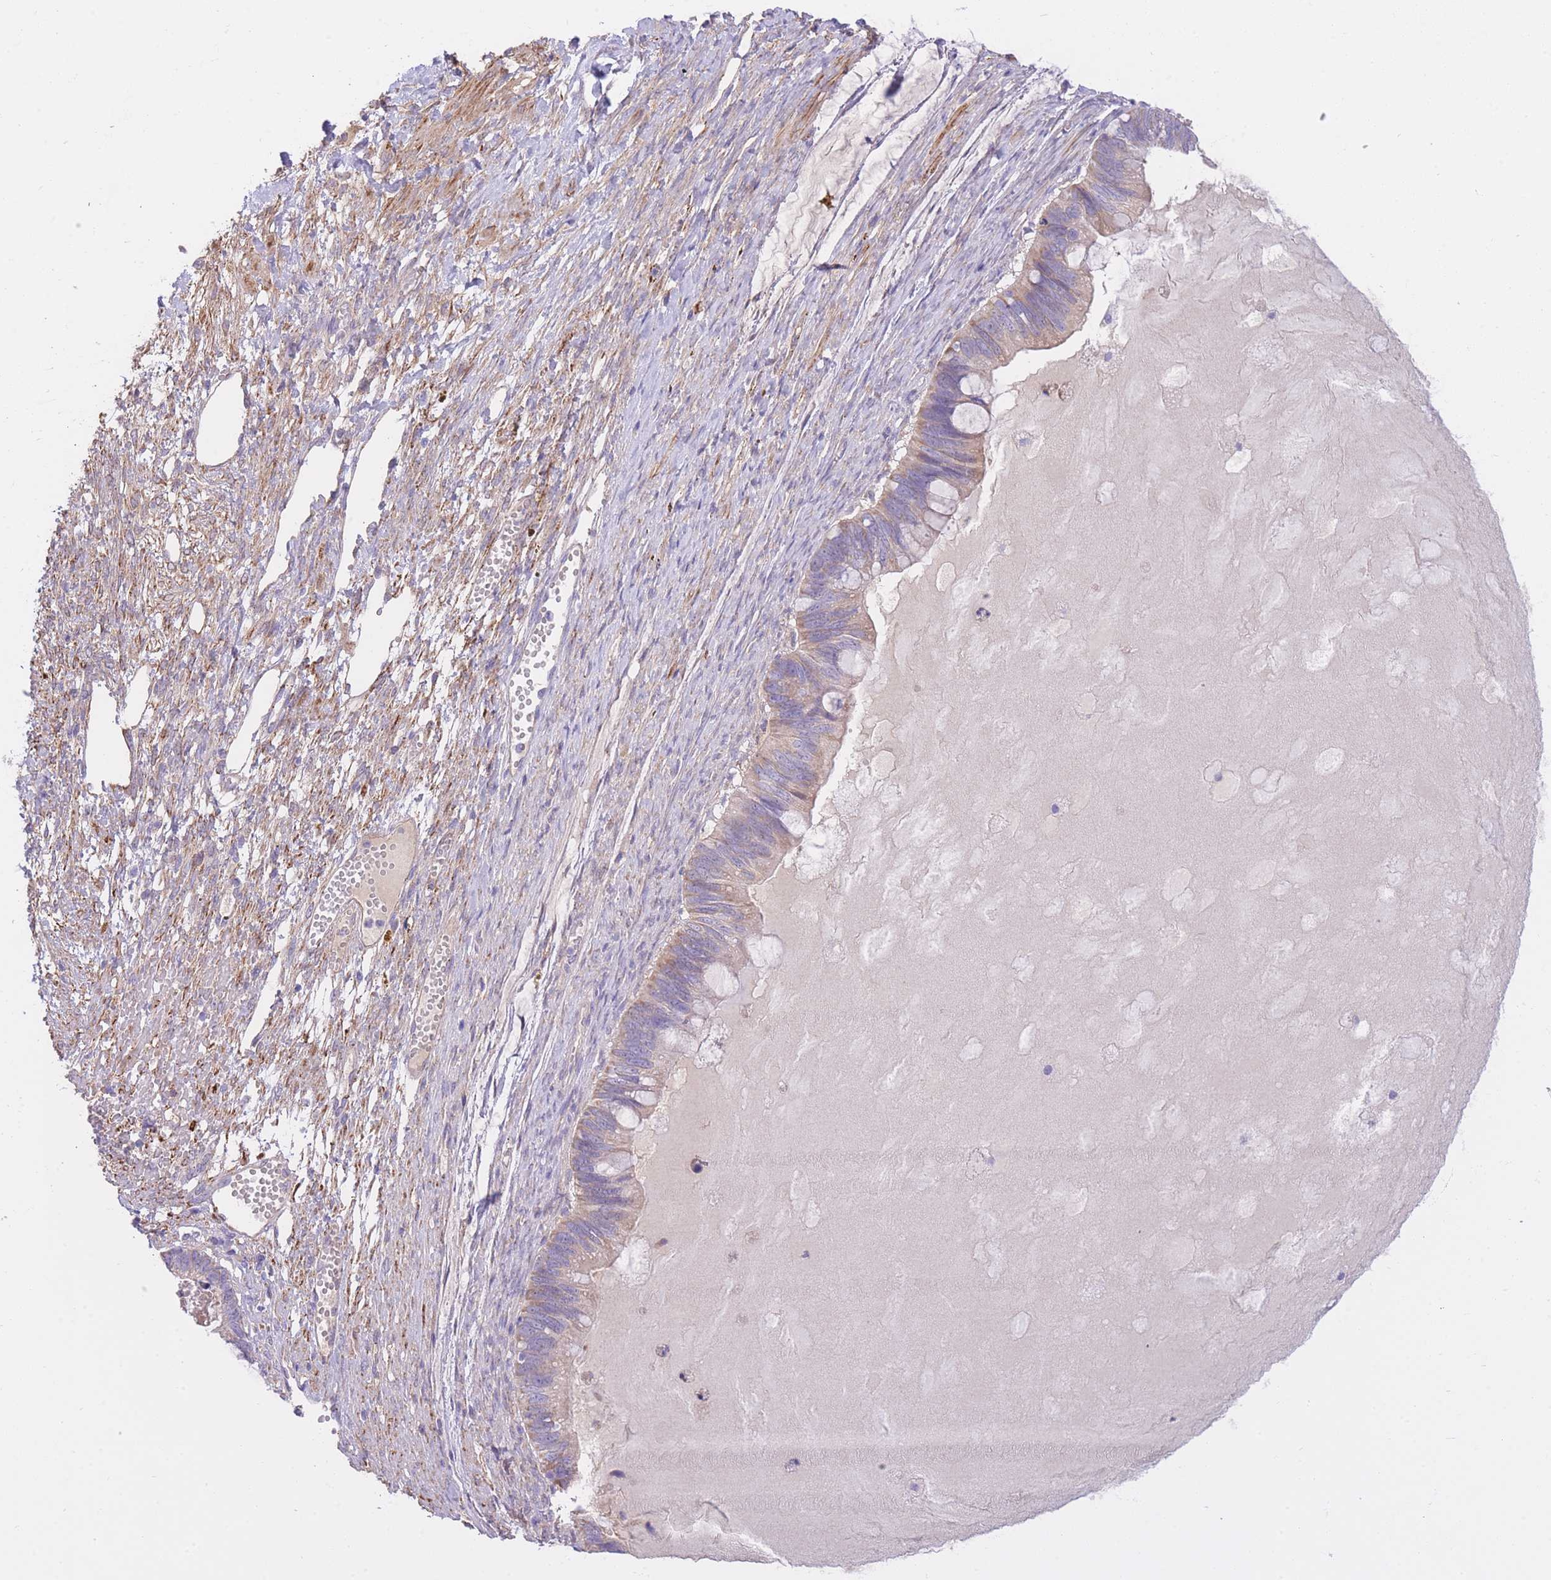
{"staining": {"intensity": "weak", "quantity": "<25%", "location": "cytoplasmic/membranous"}, "tissue": "ovarian cancer", "cell_type": "Tumor cells", "image_type": "cancer", "snomed": [{"axis": "morphology", "description": "Cystadenocarcinoma, mucinous, NOS"}, {"axis": "topography", "description": "Ovary"}], "caption": "Tumor cells are negative for protein expression in human ovarian cancer.", "gene": "PGM1", "patient": {"sex": "female", "age": 61}}